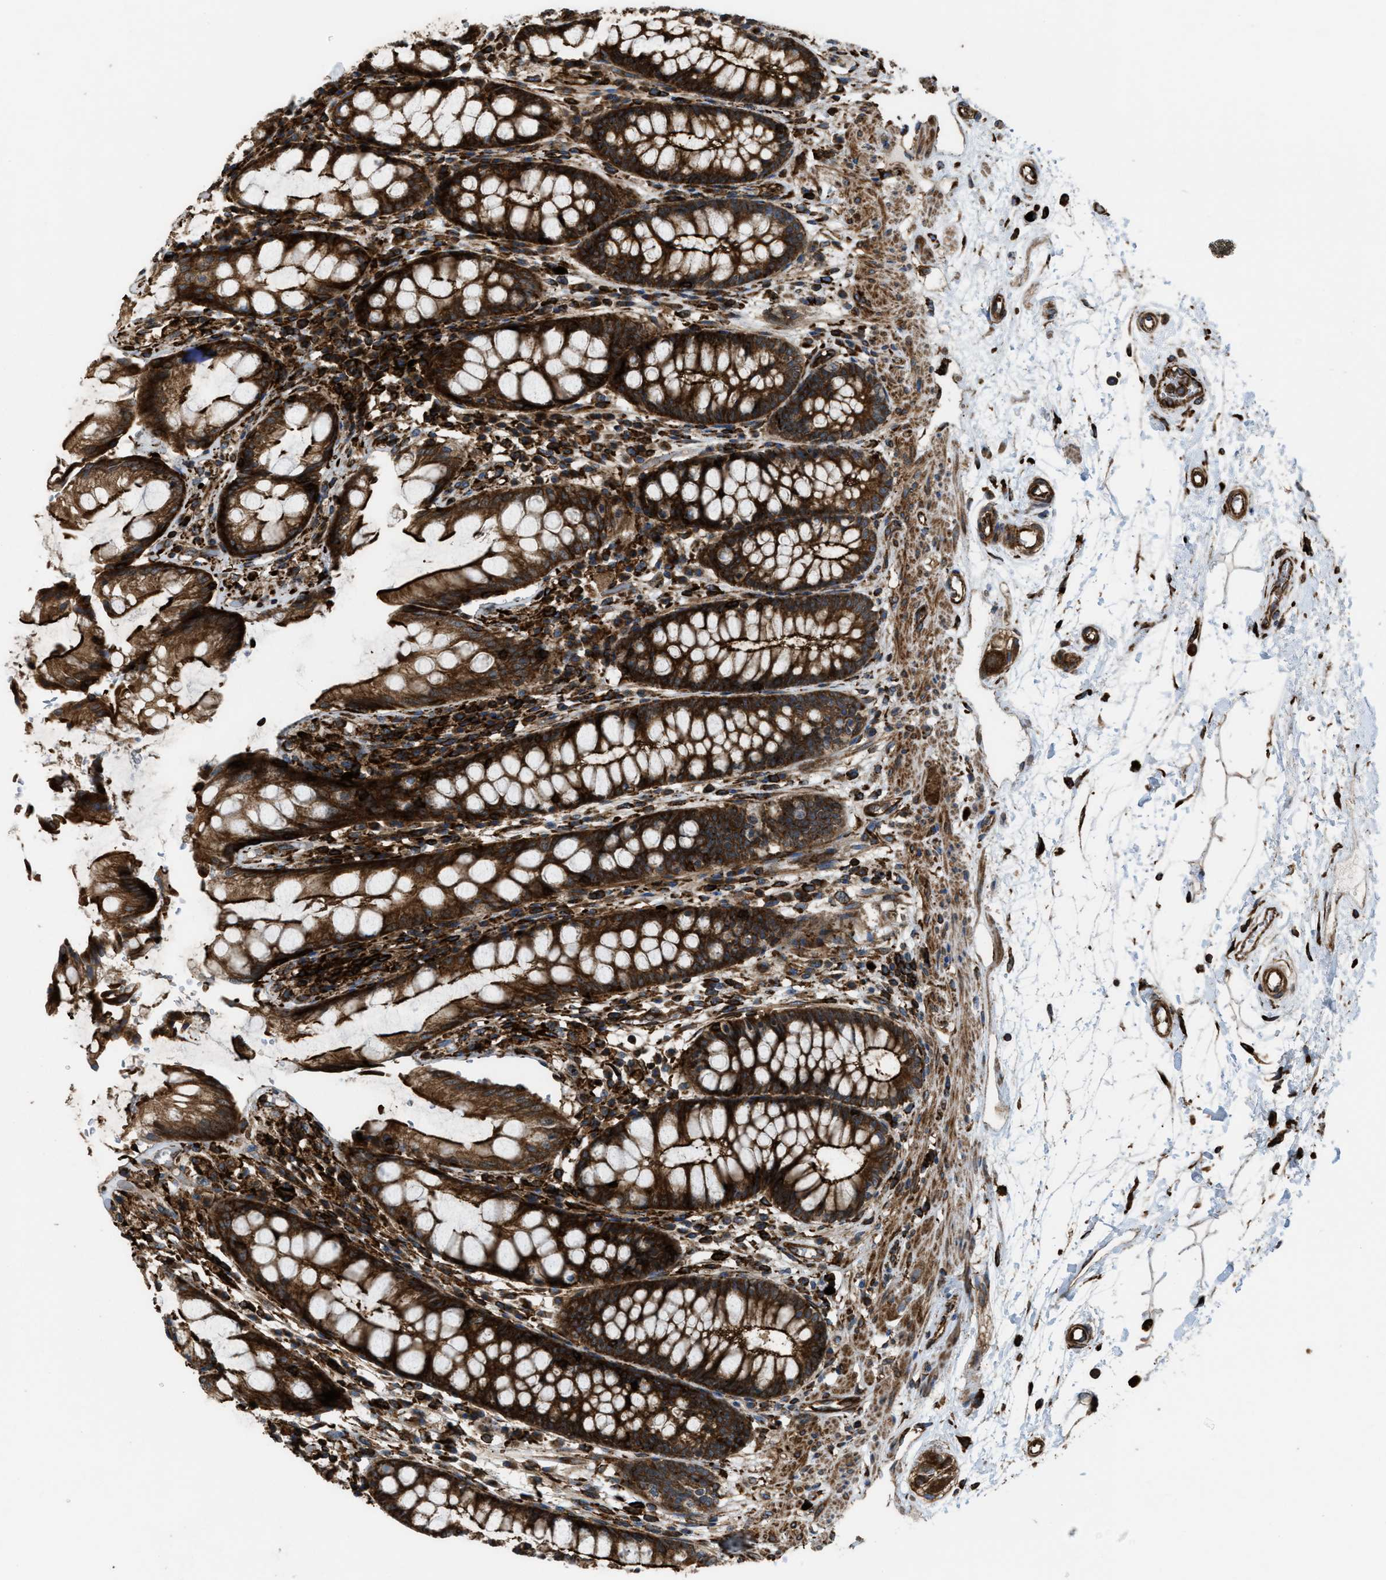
{"staining": {"intensity": "strong", "quantity": ">75%", "location": "cytoplasmic/membranous"}, "tissue": "rectum", "cell_type": "Glandular cells", "image_type": "normal", "snomed": [{"axis": "morphology", "description": "Normal tissue, NOS"}, {"axis": "topography", "description": "Rectum"}], "caption": "This photomicrograph displays benign rectum stained with IHC to label a protein in brown. The cytoplasmic/membranous of glandular cells show strong positivity for the protein. Nuclei are counter-stained blue.", "gene": "EGLN1", "patient": {"sex": "male", "age": 64}}